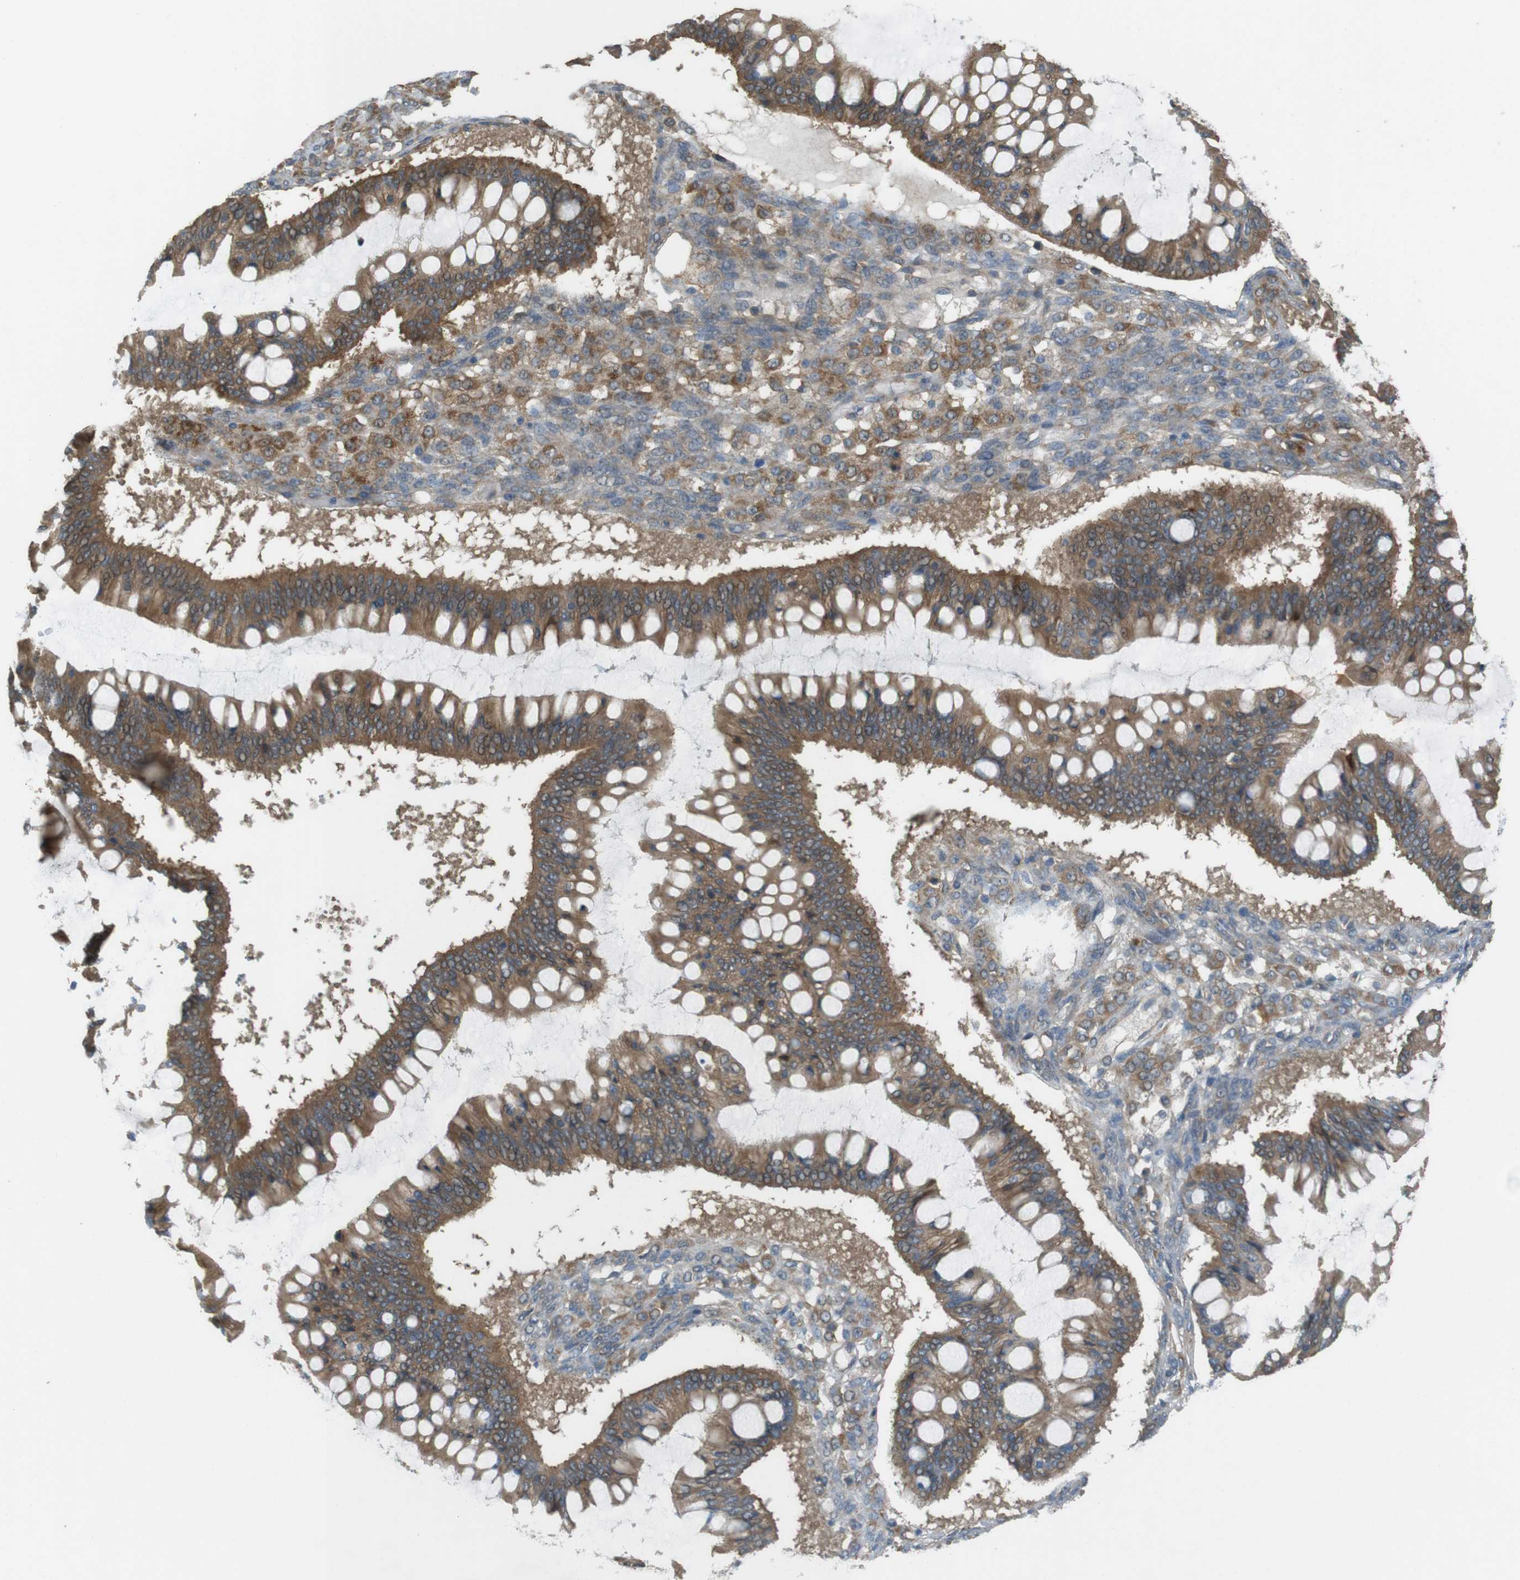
{"staining": {"intensity": "moderate", "quantity": ">75%", "location": "cytoplasmic/membranous"}, "tissue": "ovarian cancer", "cell_type": "Tumor cells", "image_type": "cancer", "snomed": [{"axis": "morphology", "description": "Cystadenocarcinoma, mucinous, NOS"}, {"axis": "topography", "description": "Ovary"}], "caption": "High-magnification brightfield microscopy of ovarian cancer (mucinous cystadenocarcinoma) stained with DAB (3,3'-diaminobenzidine) (brown) and counterstained with hematoxylin (blue). tumor cells exhibit moderate cytoplasmic/membranous expression is appreciated in approximately>75% of cells. The protein is shown in brown color, while the nuclei are stained blue.", "gene": "ZDHHC20", "patient": {"sex": "female", "age": 73}}